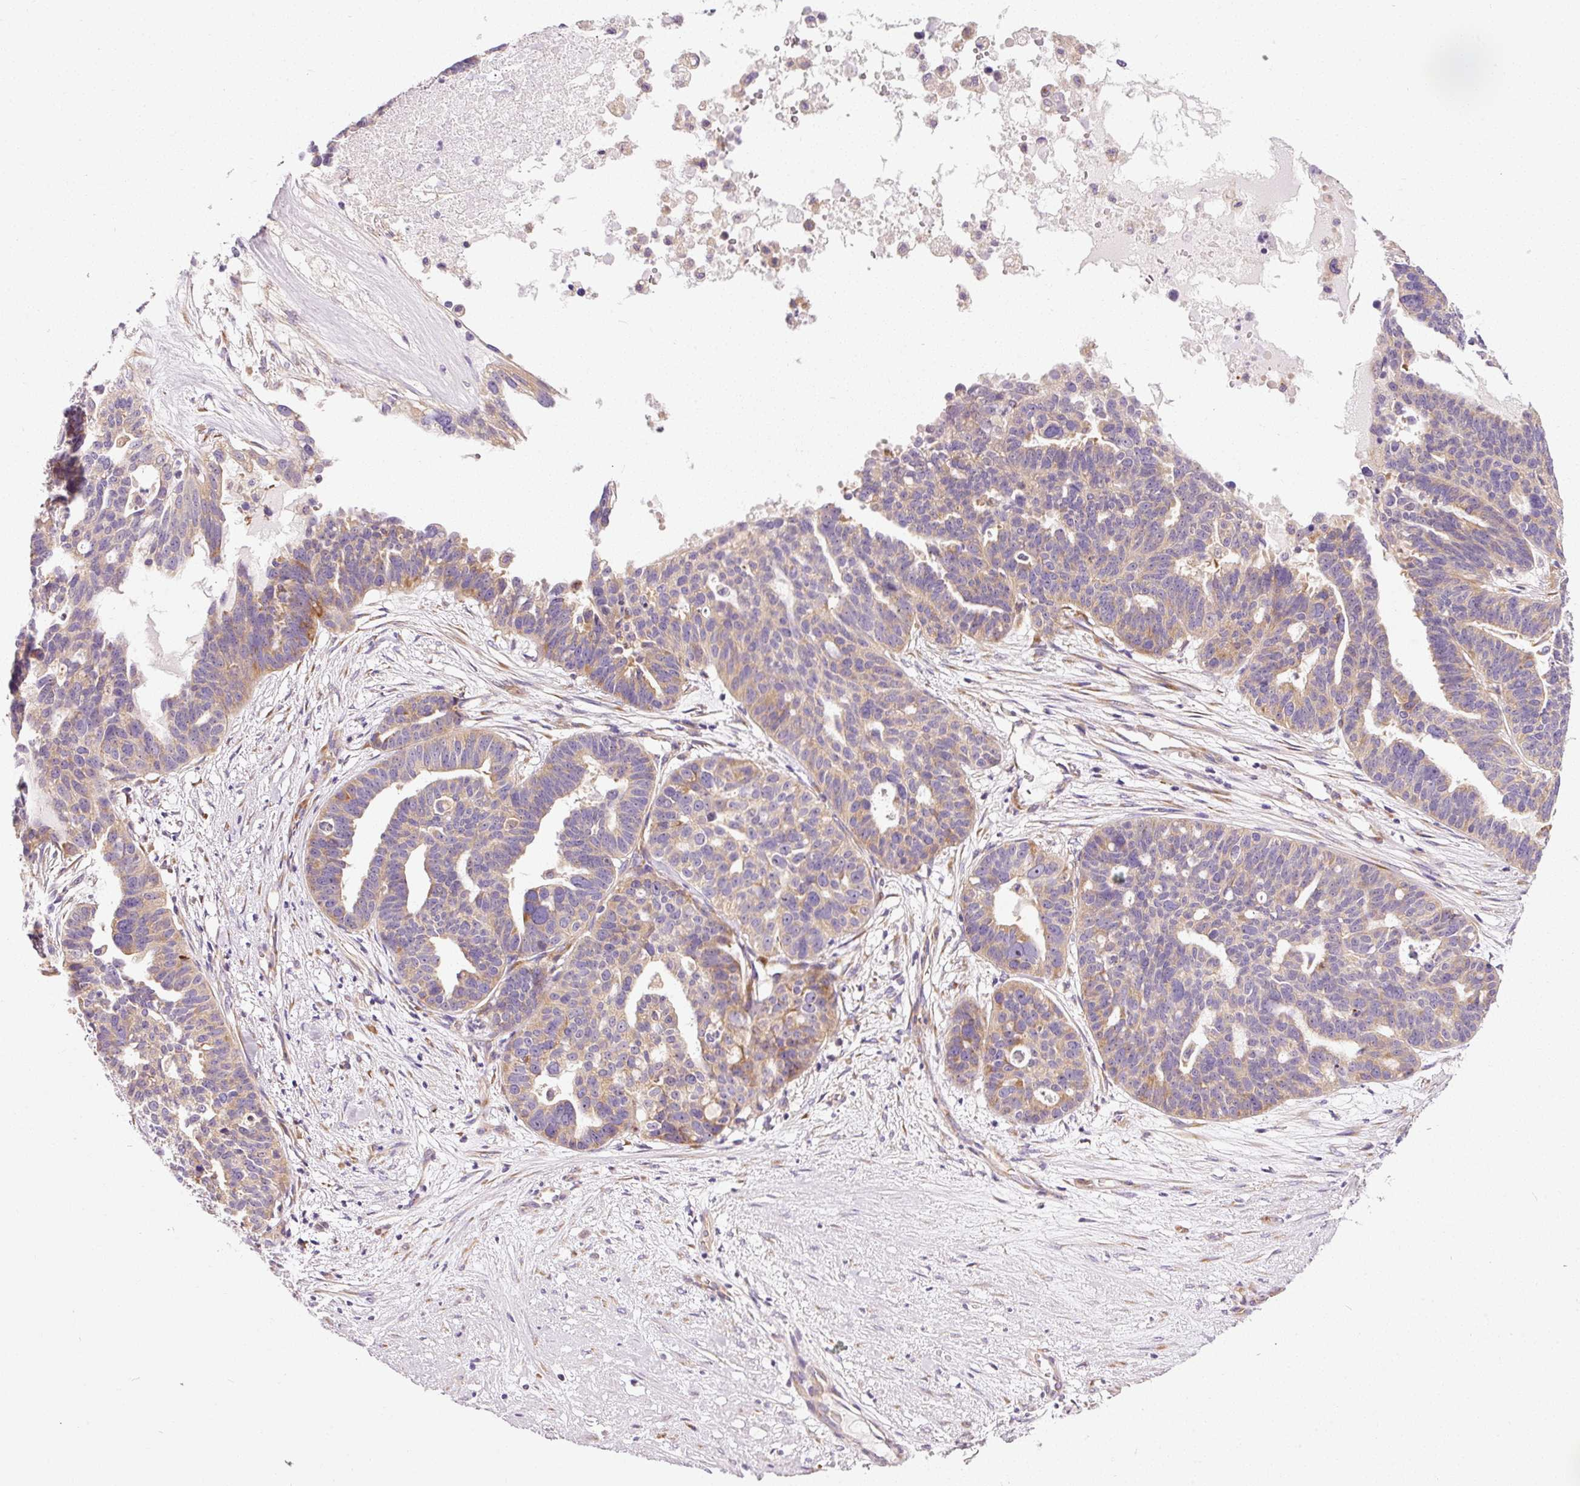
{"staining": {"intensity": "moderate", "quantity": "25%-75%", "location": "cytoplasmic/membranous"}, "tissue": "ovarian cancer", "cell_type": "Tumor cells", "image_type": "cancer", "snomed": [{"axis": "morphology", "description": "Cystadenocarcinoma, serous, NOS"}, {"axis": "topography", "description": "Ovary"}], "caption": "This micrograph reveals ovarian cancer stained with IHC to label a protein in brown. The cytoplasmic/membranous of tumor cells show moderate positivity for the protein. Nuclei are counter-stained blue.", "gene": "RPL10A", "patient": {"sex": "female", "age": 59}}